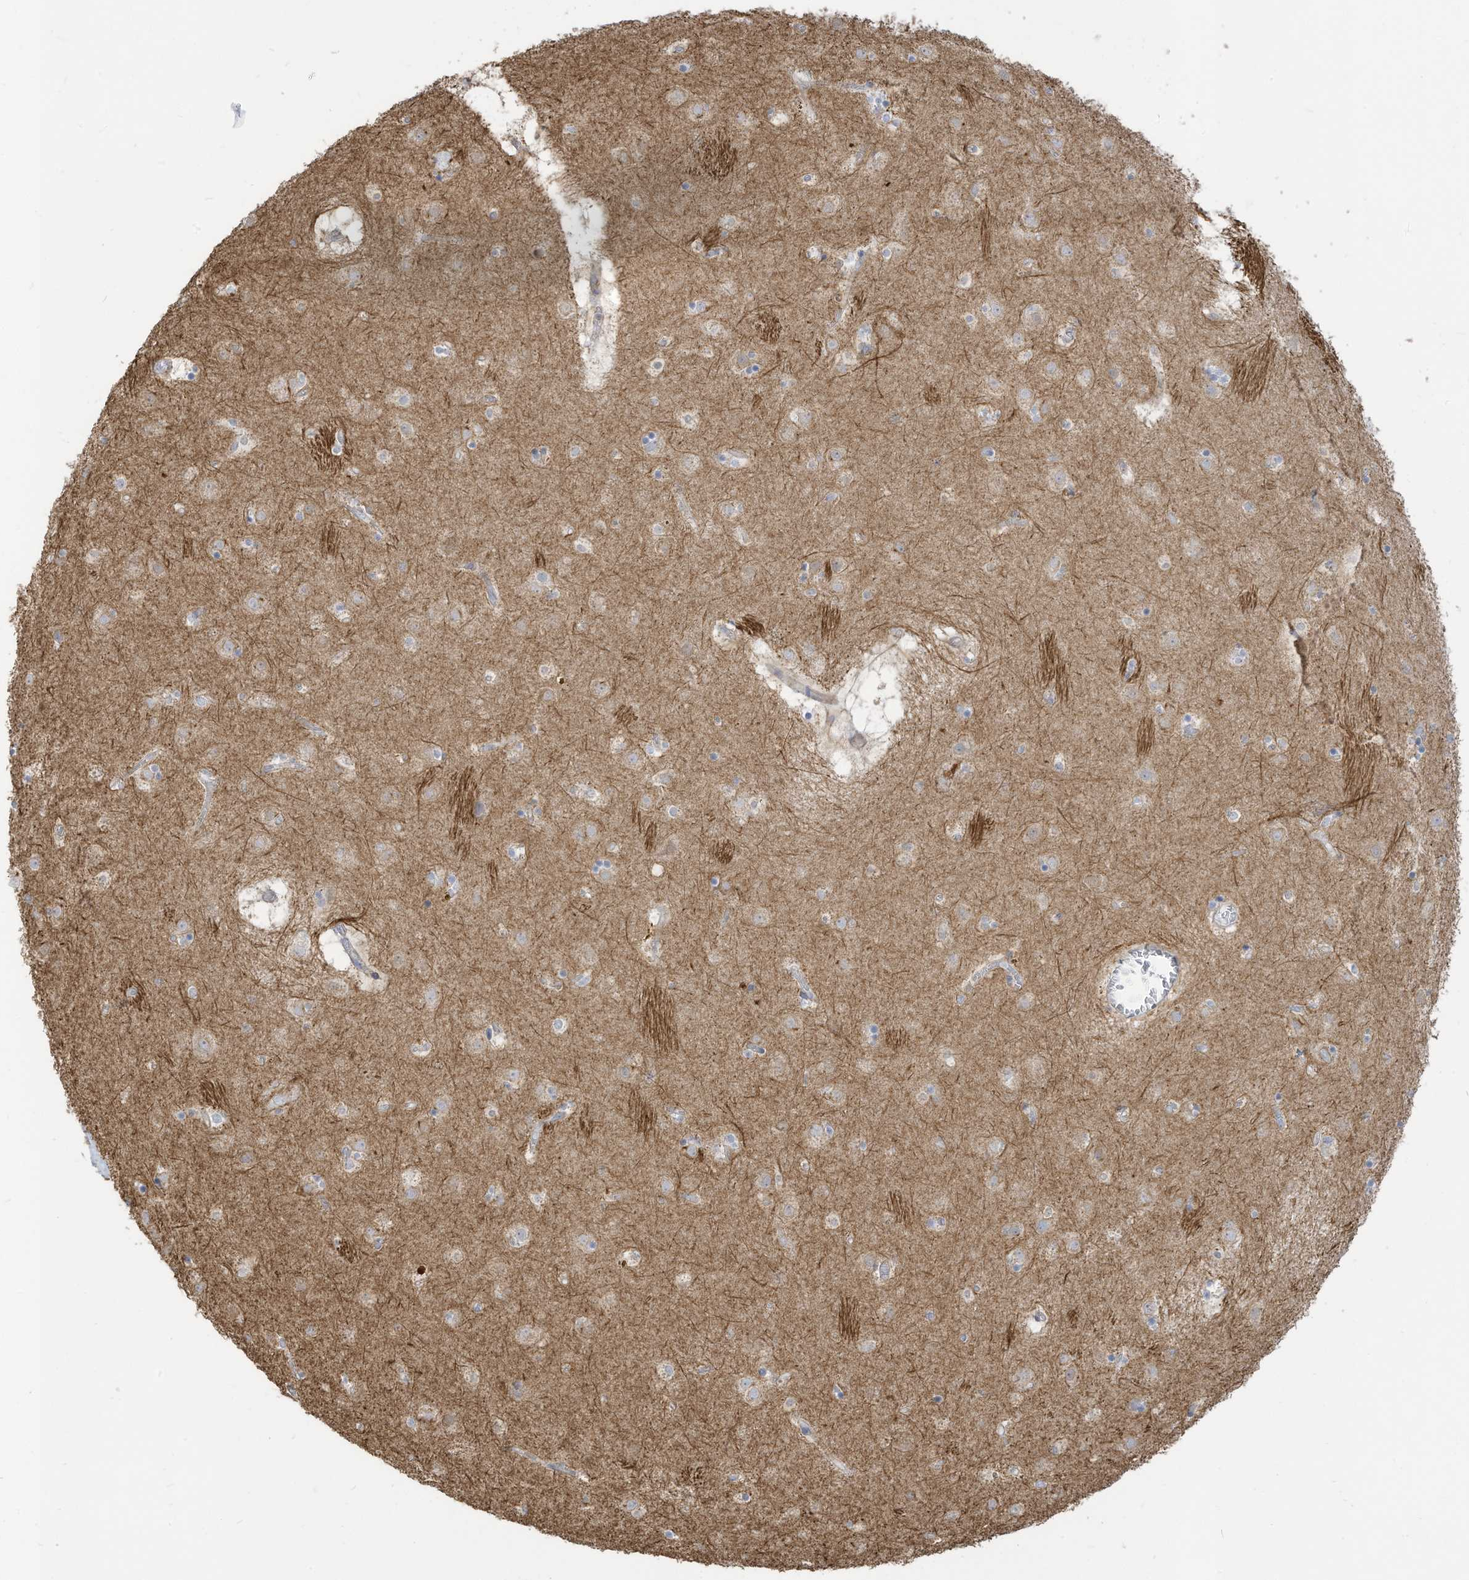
{"staining": {"intensity": "weak", "quantity": "<25%", "location": "cytoplasmic/membranous"}, "tissue": "caudate", "cell_type": "Glial cells", "image_type": "normal", "snomed": [{"axis": "morphology", "description": "Normal tissue, NOS"}, {"axis": "topography", "description": "Lateral ventricle wall"}], "caption": "IHC of benign caudate demonstrates no expression in glial cells. The staining is performed using DAB (3,3'-diaminobenzidine) brown chromogen with nuclei counter-stained in using hematoxylin.", "gene": "GTPBP2", "patient": {"sex": "male", "age": 70}}